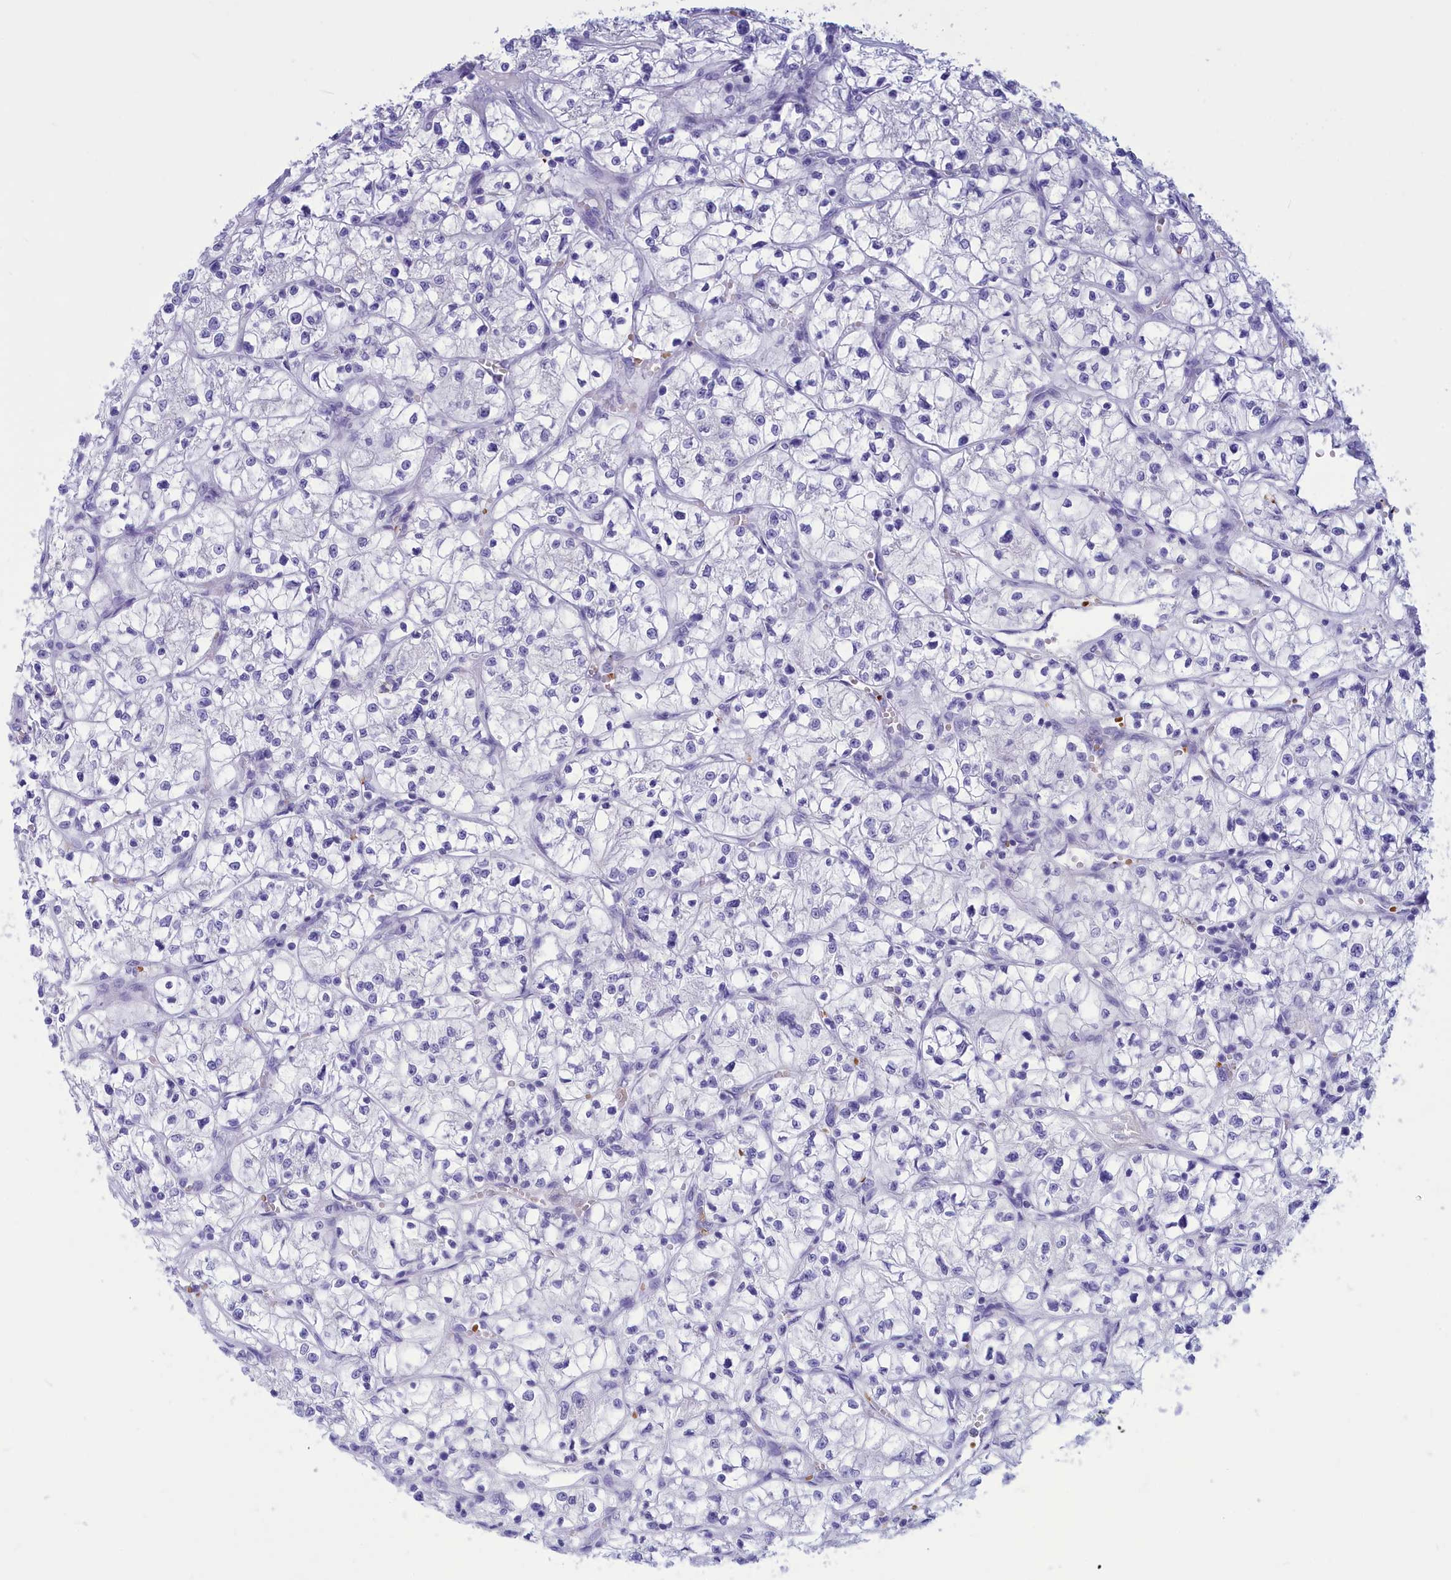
{"staining": {"intensity": "negative", "quantity": "none", "location": "none"}, "tissue": "renal cancer", "cell_type": "Tumor cells", "image_type": "cancer", "snomed": [{"axis": "morphology", "description": "Adenocarcinoma, NOS"}, {"axis": "topography", "description": "Kidney"}], "caption": "Immunohistochemistry histopathology image of neoplastic tissue: human renal cancer stained with DAB (3,3'-diaminobenzidine) reveals no significant protein staining in tumor cells. (DAB (3,3'-diaminobenzidine) immunohistochemistry (IHC) with hematoxylin counter stain).", "gene": "GAPDHS", "patient": {"sex": "female", "age": 64}}